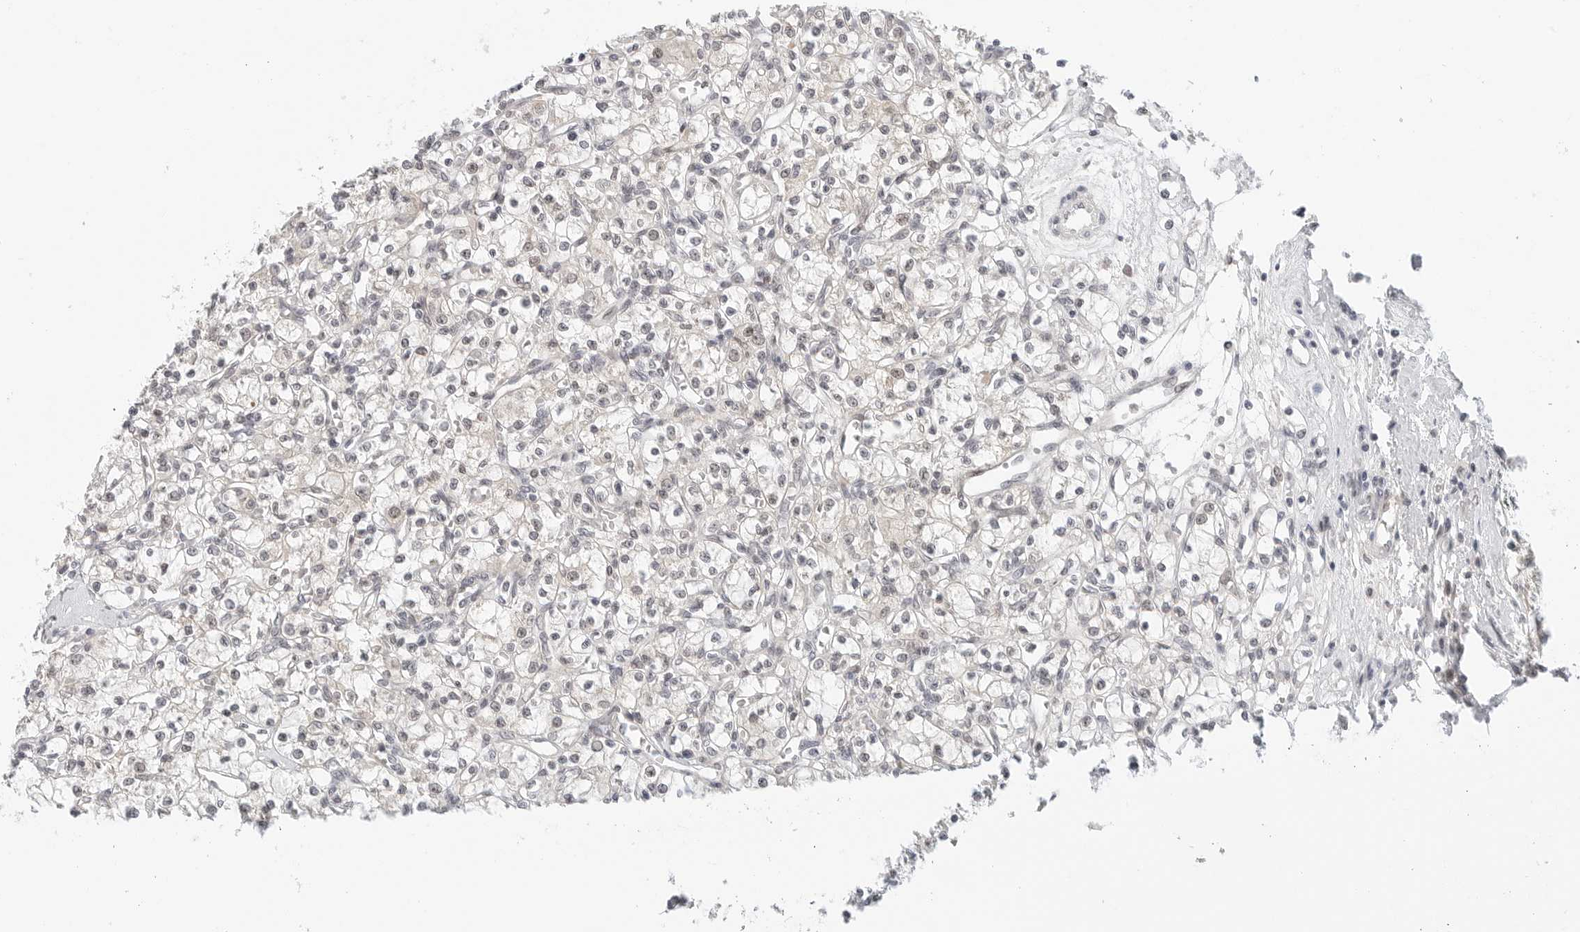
{"staining": {"intensity": "negative", "quantity": "none", "location": "none"}, "tissue": "renal cancer", "cell_type": "Tumor cells", "image_type": "cancer", "snomed": [{"axis": "morphology", "description": "Adenocarcinoma, NOS"}, {"axis": "topography", "description": "Kidney"}], "caption": "Renal adenocarcinoma stained for a protein using immunohistochemistry (IHC) displays no staining tumor cells.", "gene": "TSEN2", "patient": {"sex": "female", "age": 59}}